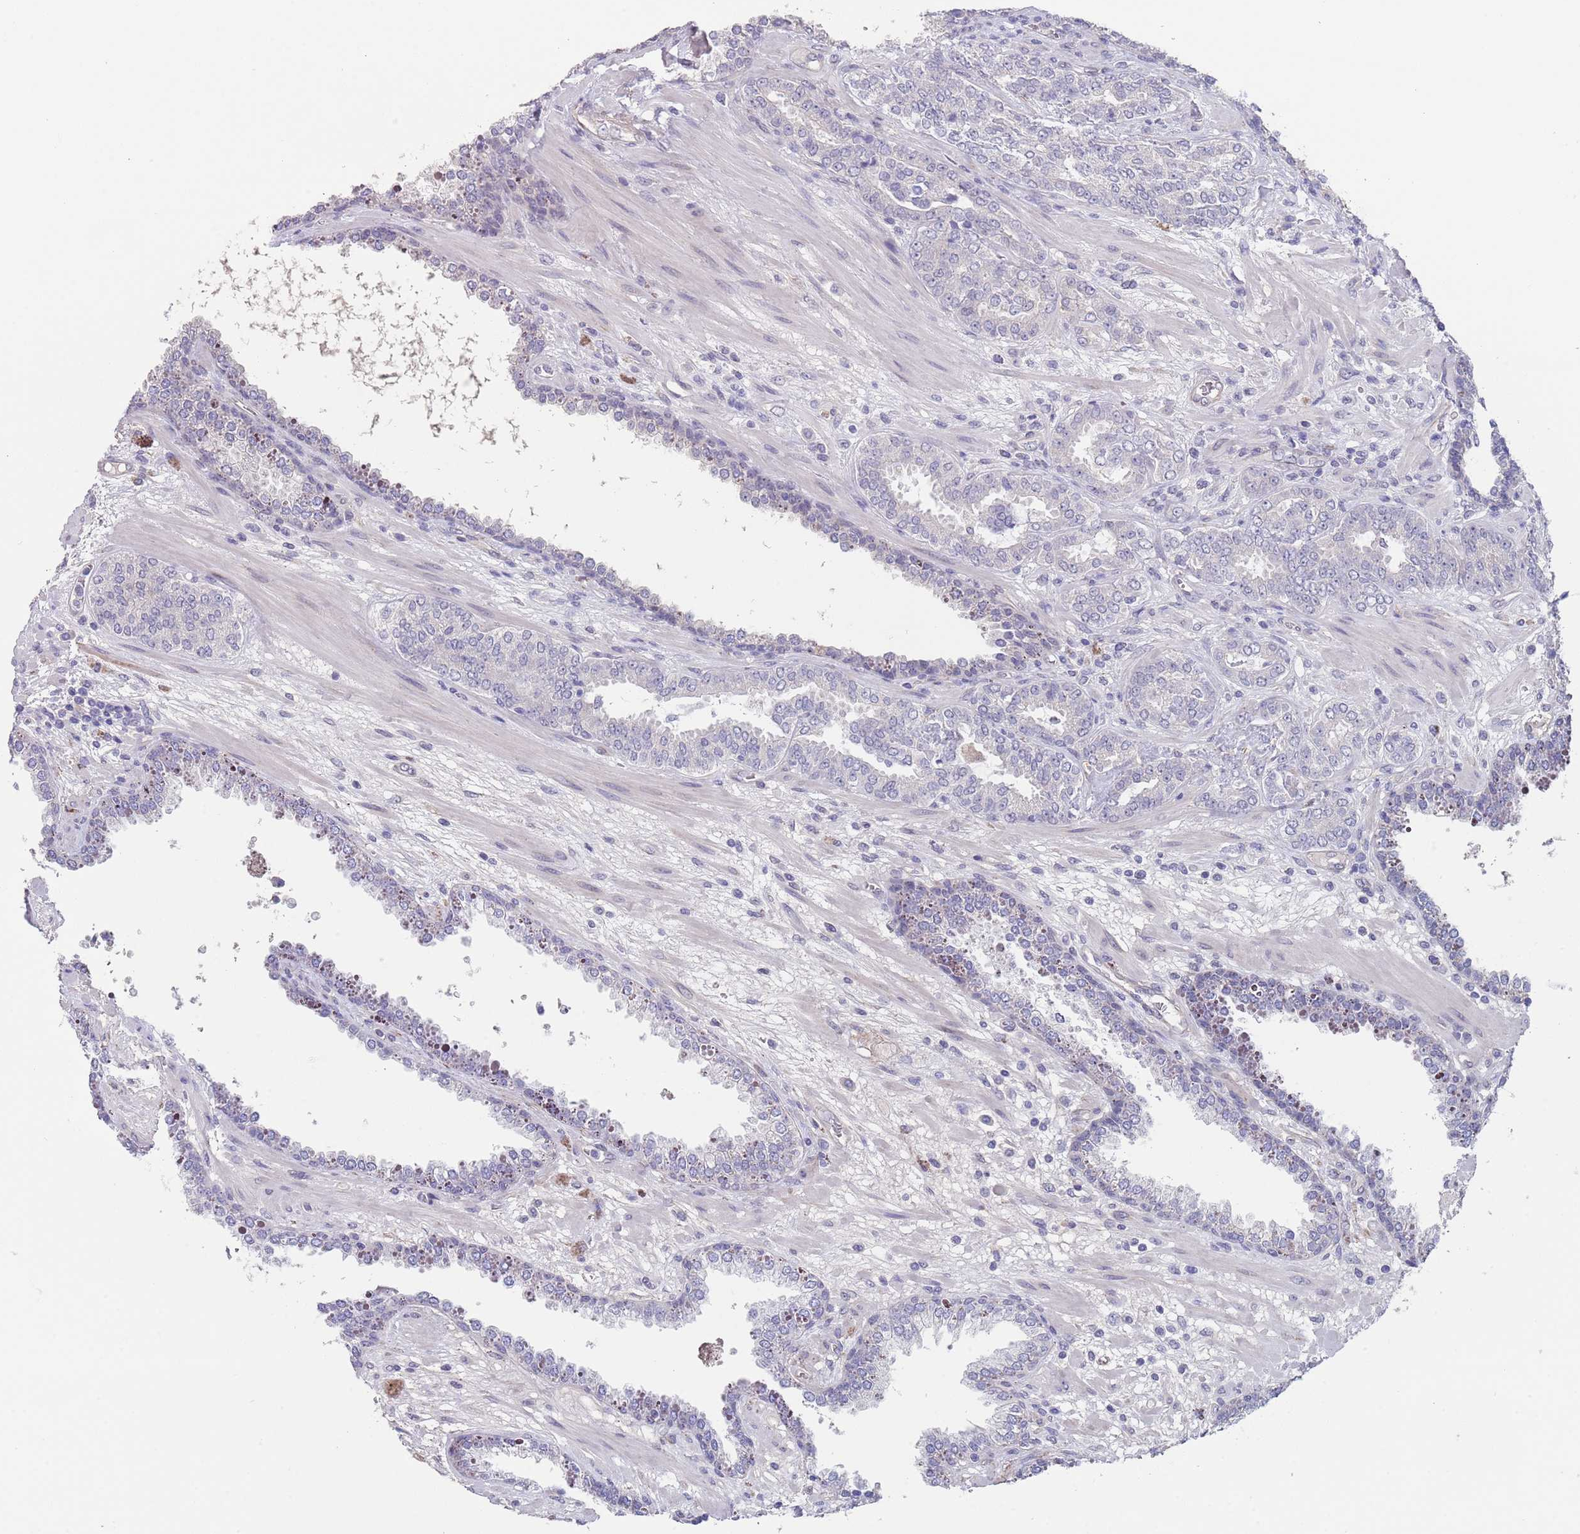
{"staining": {"intensity": "negative", "quantity": "none", "location": "none"}, "tissue": "prostate cancer", "cell_type": "Tumor cells", "image_type": "cancer", "snomed": [{"axis": "morphology", "description": "Adenocarcinoma, High grade"}, {"axis": "topography", "description": "Prostate"}], "caption": "DAB (3,3'-diaminobenzidine) immunohistochemical staining of human prostate cancer shows no significant positivity in tumor cells.", "gene": "RNF169", "patient": {"sex": "male", "age": 71}}